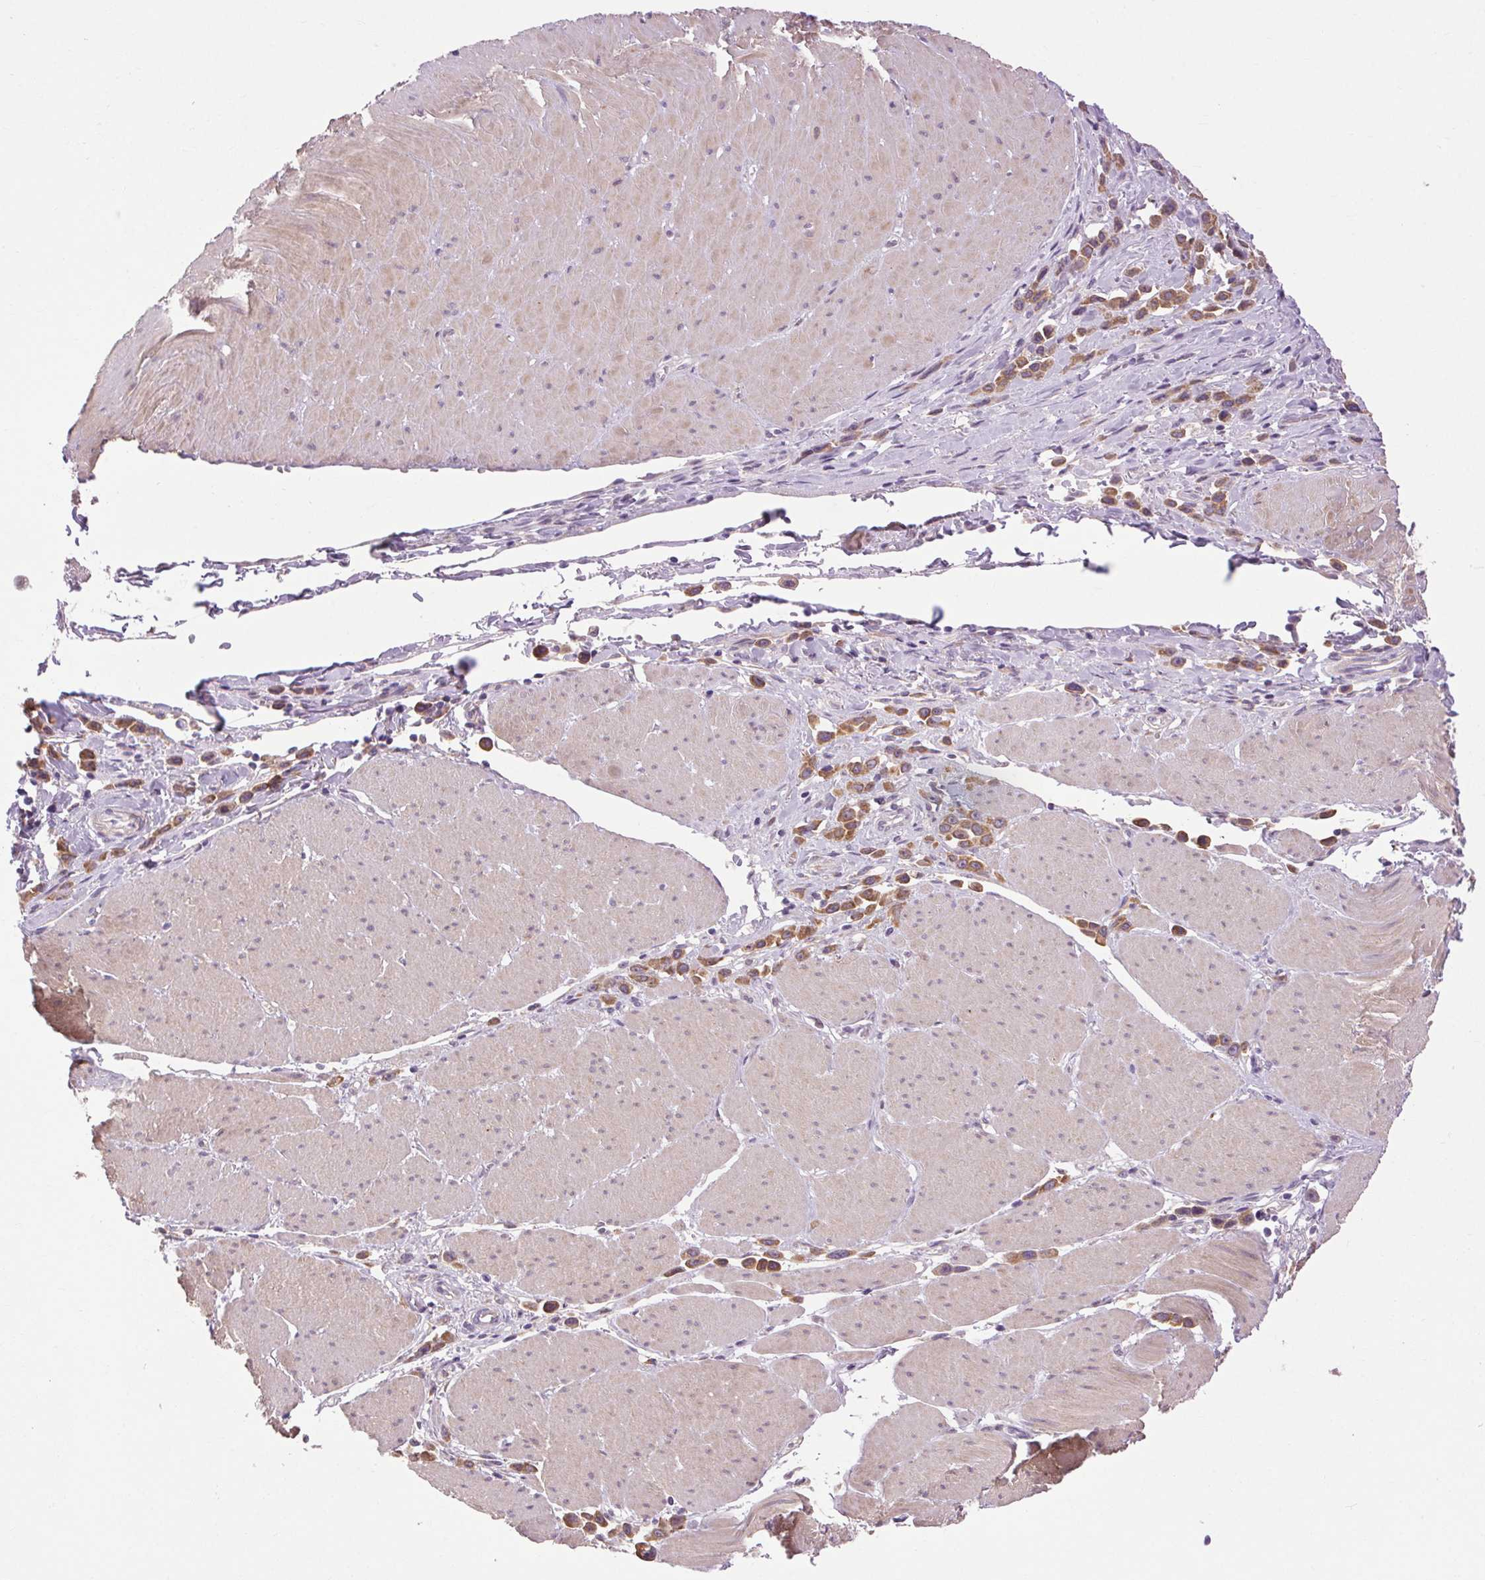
{"staining": {"intensity": "moderate", "quantity": ">75%", "location": "cytoplasmic/membranous"}, "tissue": "stomach cancer", "cell_type": "Tumor cells", "image_type": "cancer", "snomed": [{"axis": "morphology", "description": "Adenocarcinoma, NOS"}, {"axis": "topography", "description": "Stomach"}], "caption": "A brown stain labels moderate cytoplasmic/membranous expression of a protein in human stomach adenocarcinoma tumor cells.", "gene": "SOWAHC", "patient": {"sex": "male", "age": 47}}